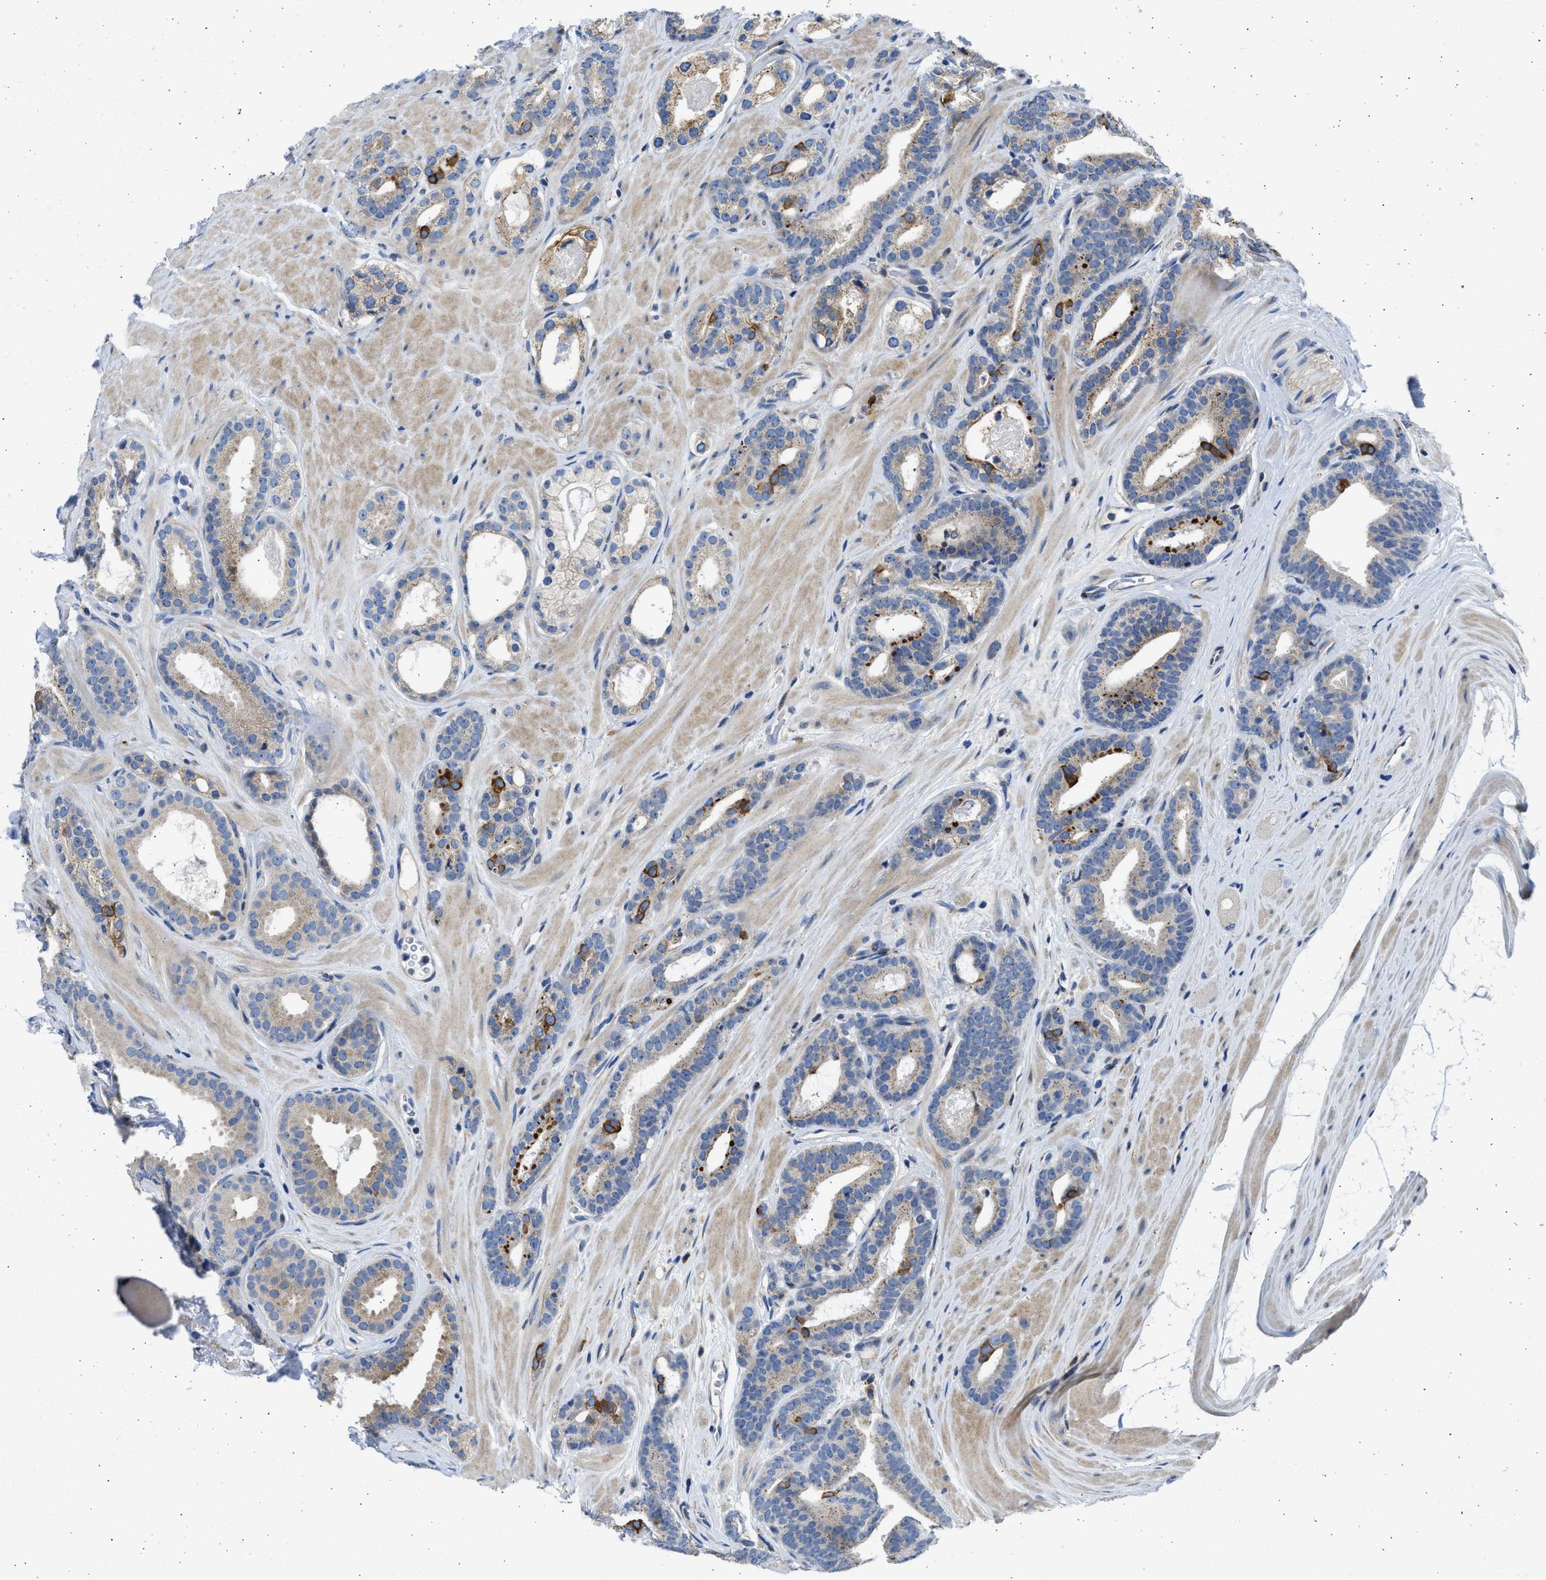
{"staining": {"intensity": "strong", "quantity": "<25%", "location": "cytoplasmic/membranous"}, "tissue": "prostate cancer", "cell_type": "Tumor cells", "image_type": "cancer", "snomed": [{"axis": "morphology", "description": "Adenocarcinoma, High grade"}, {"axis": "topography", "description": "Prostate"}], "caption": "High-grade adenocarcinoma (prostate) was stained to show a protein in brown. There is medium levels of strong cytoplasmic/membranous positivity in approximately <25% of tumor cells.", "gene": "PLD2", "patient": {"sex": "male", "age": 60}}